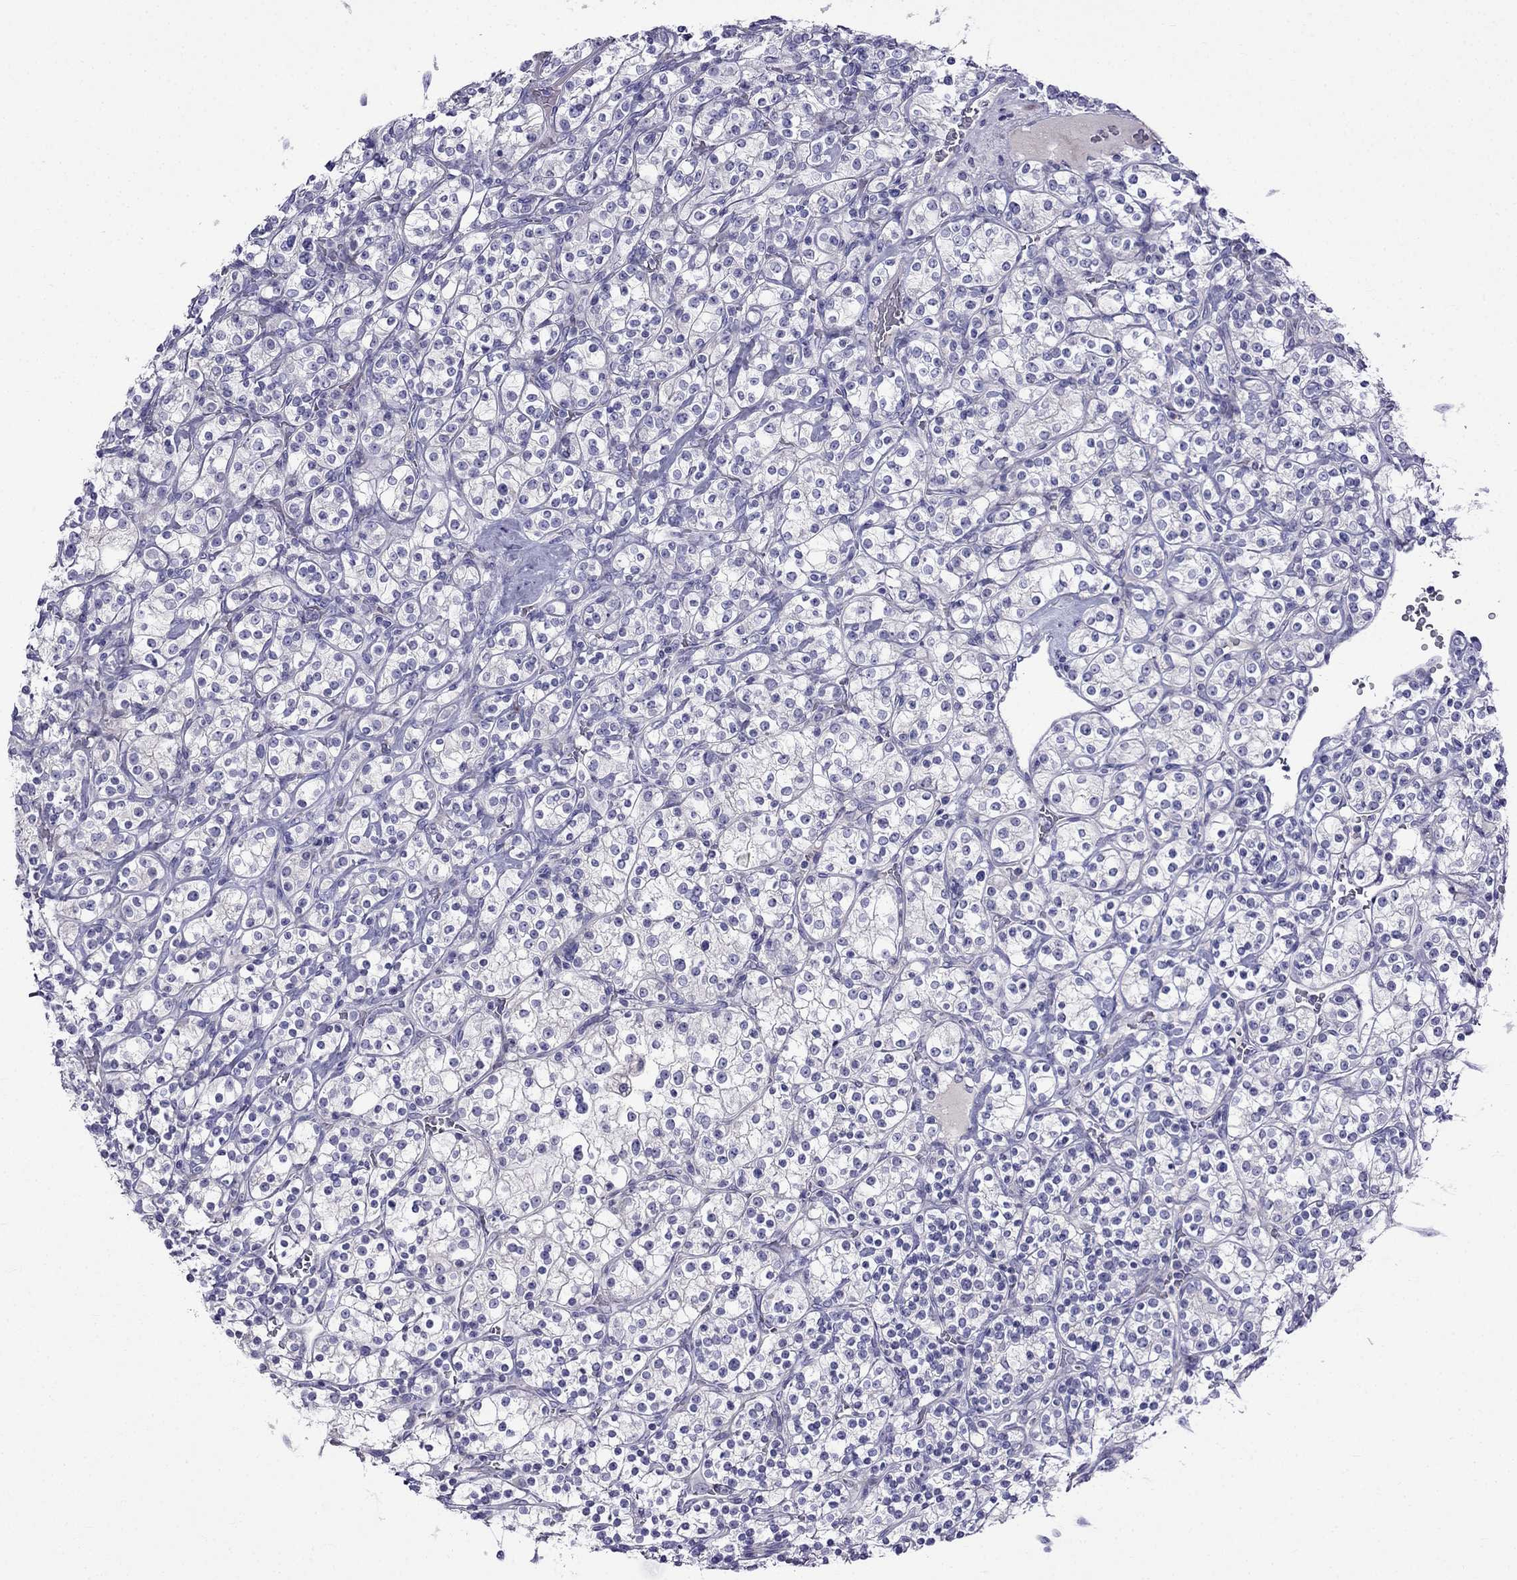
{"staining": {"intensity": "negative", "quantity": "none", "location": "none"}, "tissue": "renal cancer", "cell_type": "Tumor cells", "image_type": "cancer", "snomed": [{"axis": "morphology", "description": "Adenocarcinoma, NOS"}, {"axis": "topography", "description": "Kidney"}], "caption": "High magnification brightfield microscopy of renal cancer (adenocarcinoma) stained with DAB (brown) and counterstained with hematoxylin (blue): tumor cells show no significant expression. Brightfield microscopy of immunohistochemistry (IHC) stained with DAB (3,3'-diaminobenzidine) (brown) and hematoxylin (blue), captured at high magnification.", "gene": "PATE1", "patient": {"sex": "male", "age": 77}}